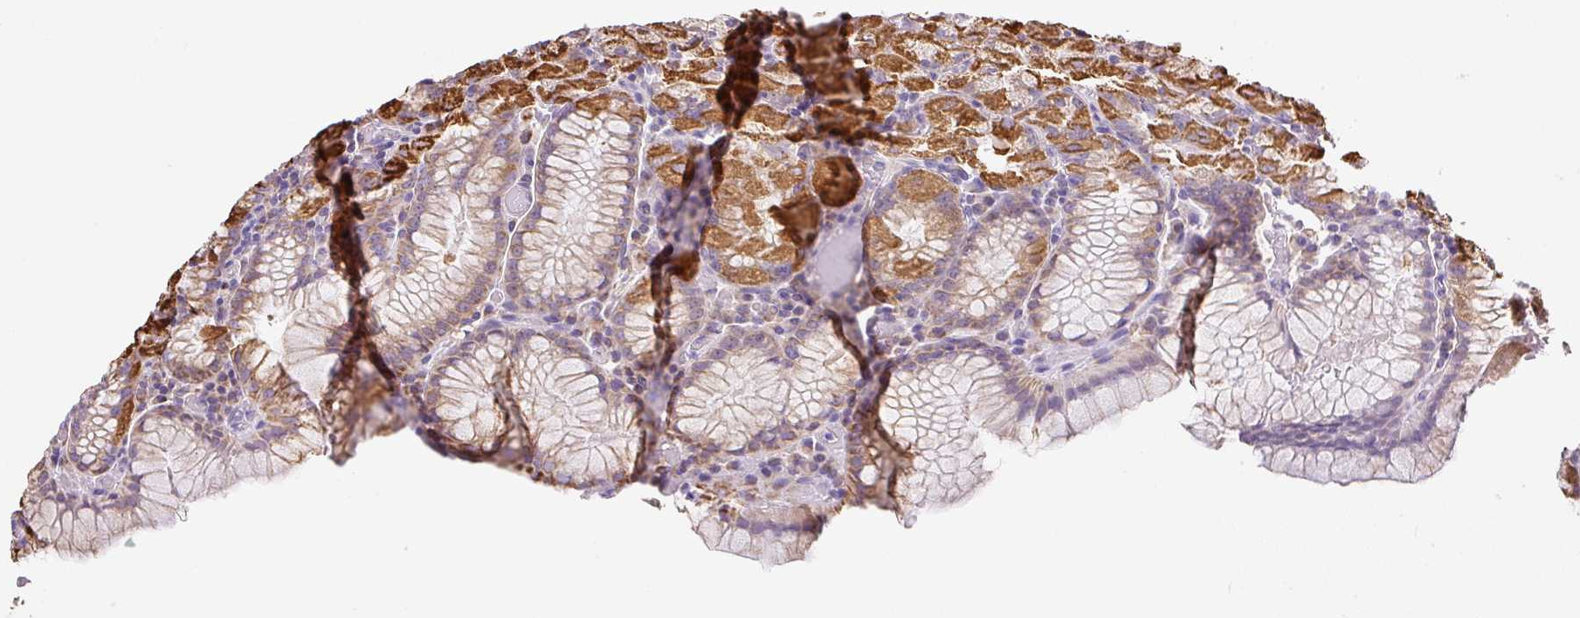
{"staining": {"intensity": "strong", "quantity": ">75%", "location": "cytoplasmic/membranous"}, "tissue": "stomach", "cell_type": "Glandular cells", "image_type": "normal", "snomed": [{"axis": "morphology", "description": "Normal tissue, NOS"}, {"axis": "topography", "description": "Stomach, upper"}, {"axis": "topography", "description": "Stomach, lower"}], "caption": "Stomach stained for a protein reveals strong cytoplasmic/membranous positivity in glandular cells. (DAB = brown stain, brightfield microscopy at high magnification).", "gene": "DAAM2", "patient": {"sex": "male", "age": 80}}